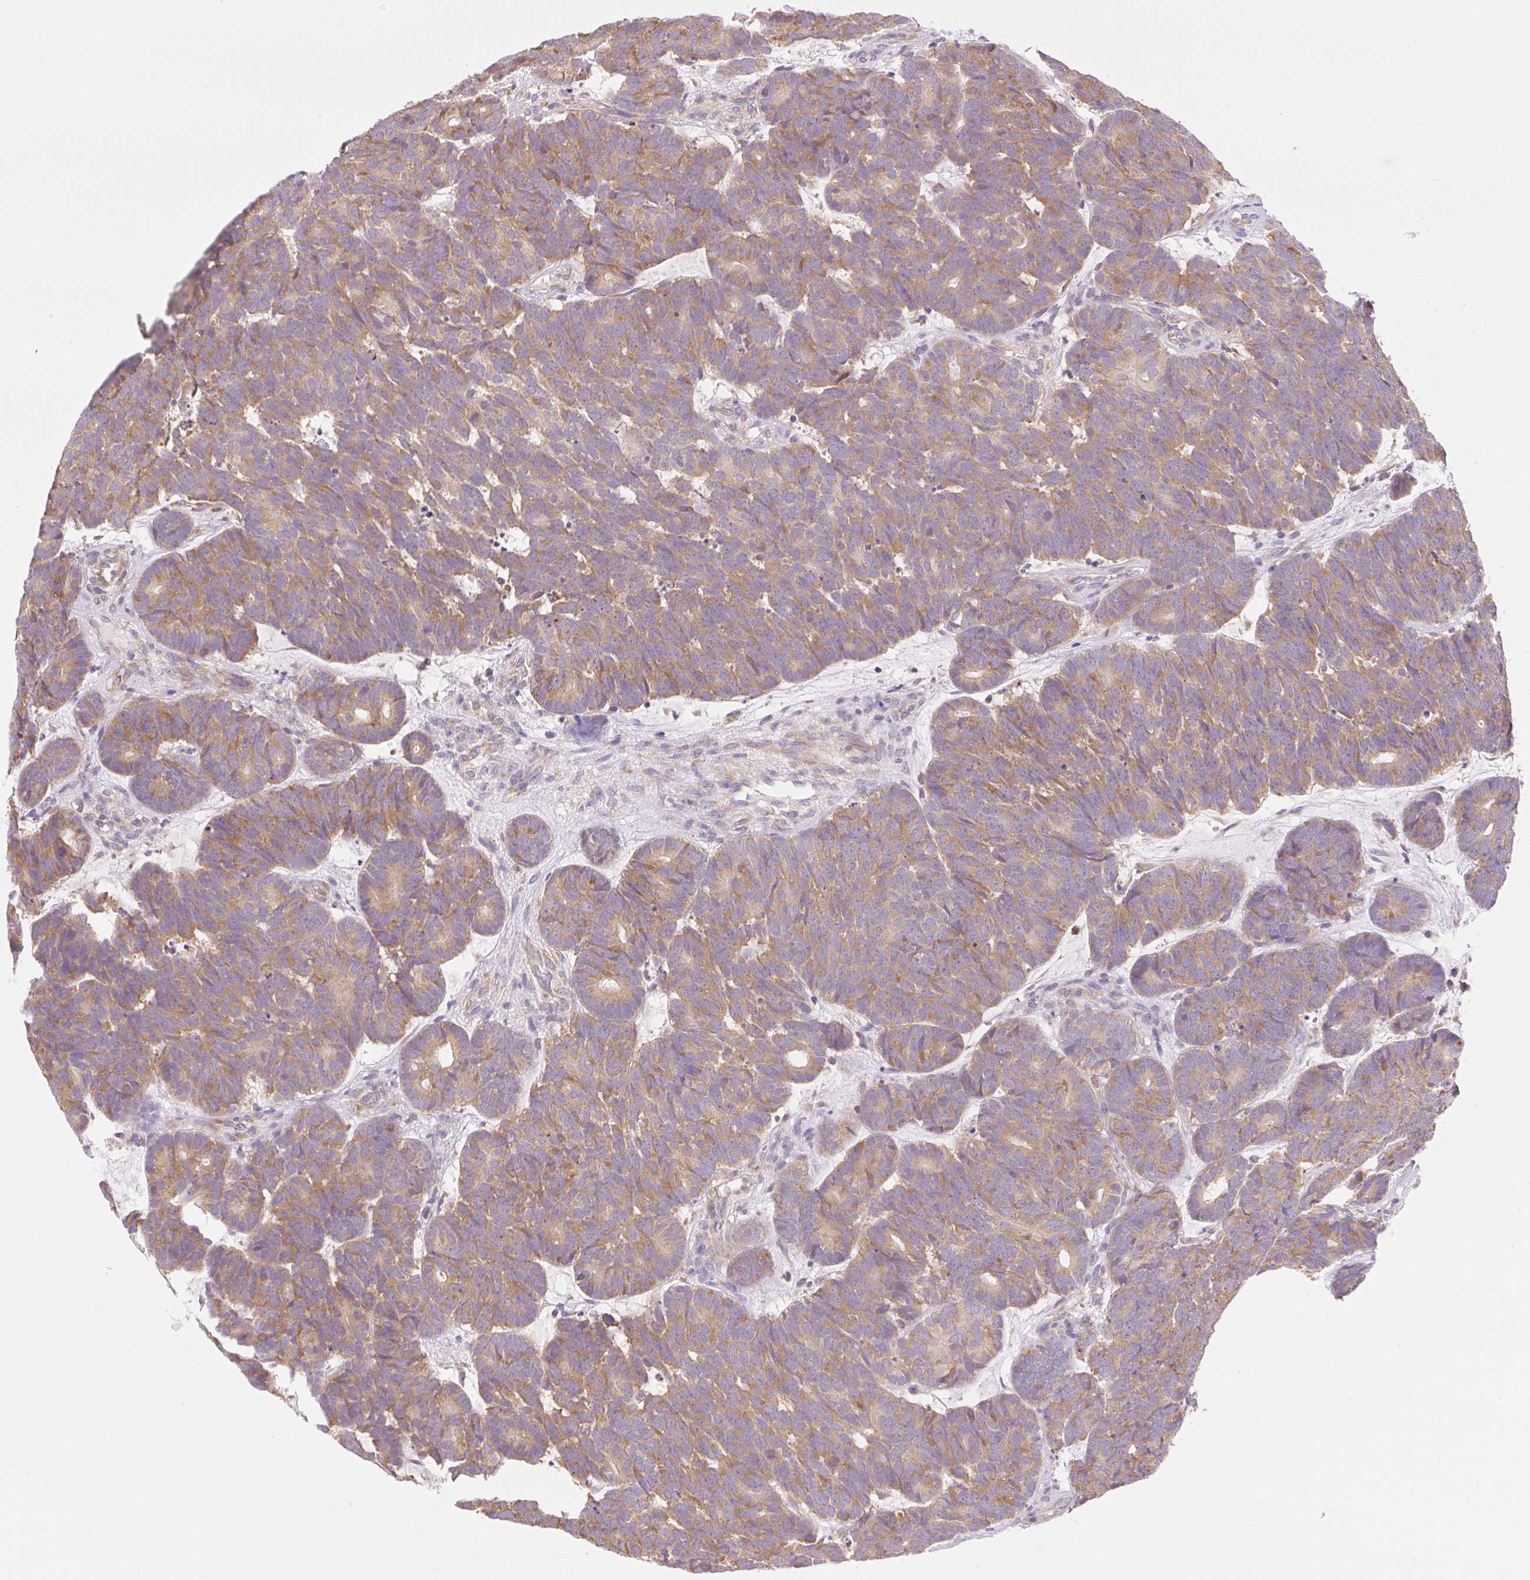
{"staining": {"intensity": "moderate", "quantity": ">75%", "location": "cytoplasmic/membranous"}, "tissue": "head and neck cancer", "cell_type": "Tumor cells", "image_type": "cancer", "snomed": [{"axis": "morphology", "description": "Adenocarcinoma, NOS"}, {"axis": "topography", "description": "Head-Neck"}], "caption": "The histopathology image demonstrates staining of adenocarcinoma (head and neck), revealing moderate cytoplasmic/membranous protein positivity (brown color) within tumor cells. Immunohistochemistry (ihc) stains the protein in brown and the nuclei are stained blue.", "gene": "RPL18A", "patient": {"sex": "female", "age": 81}}